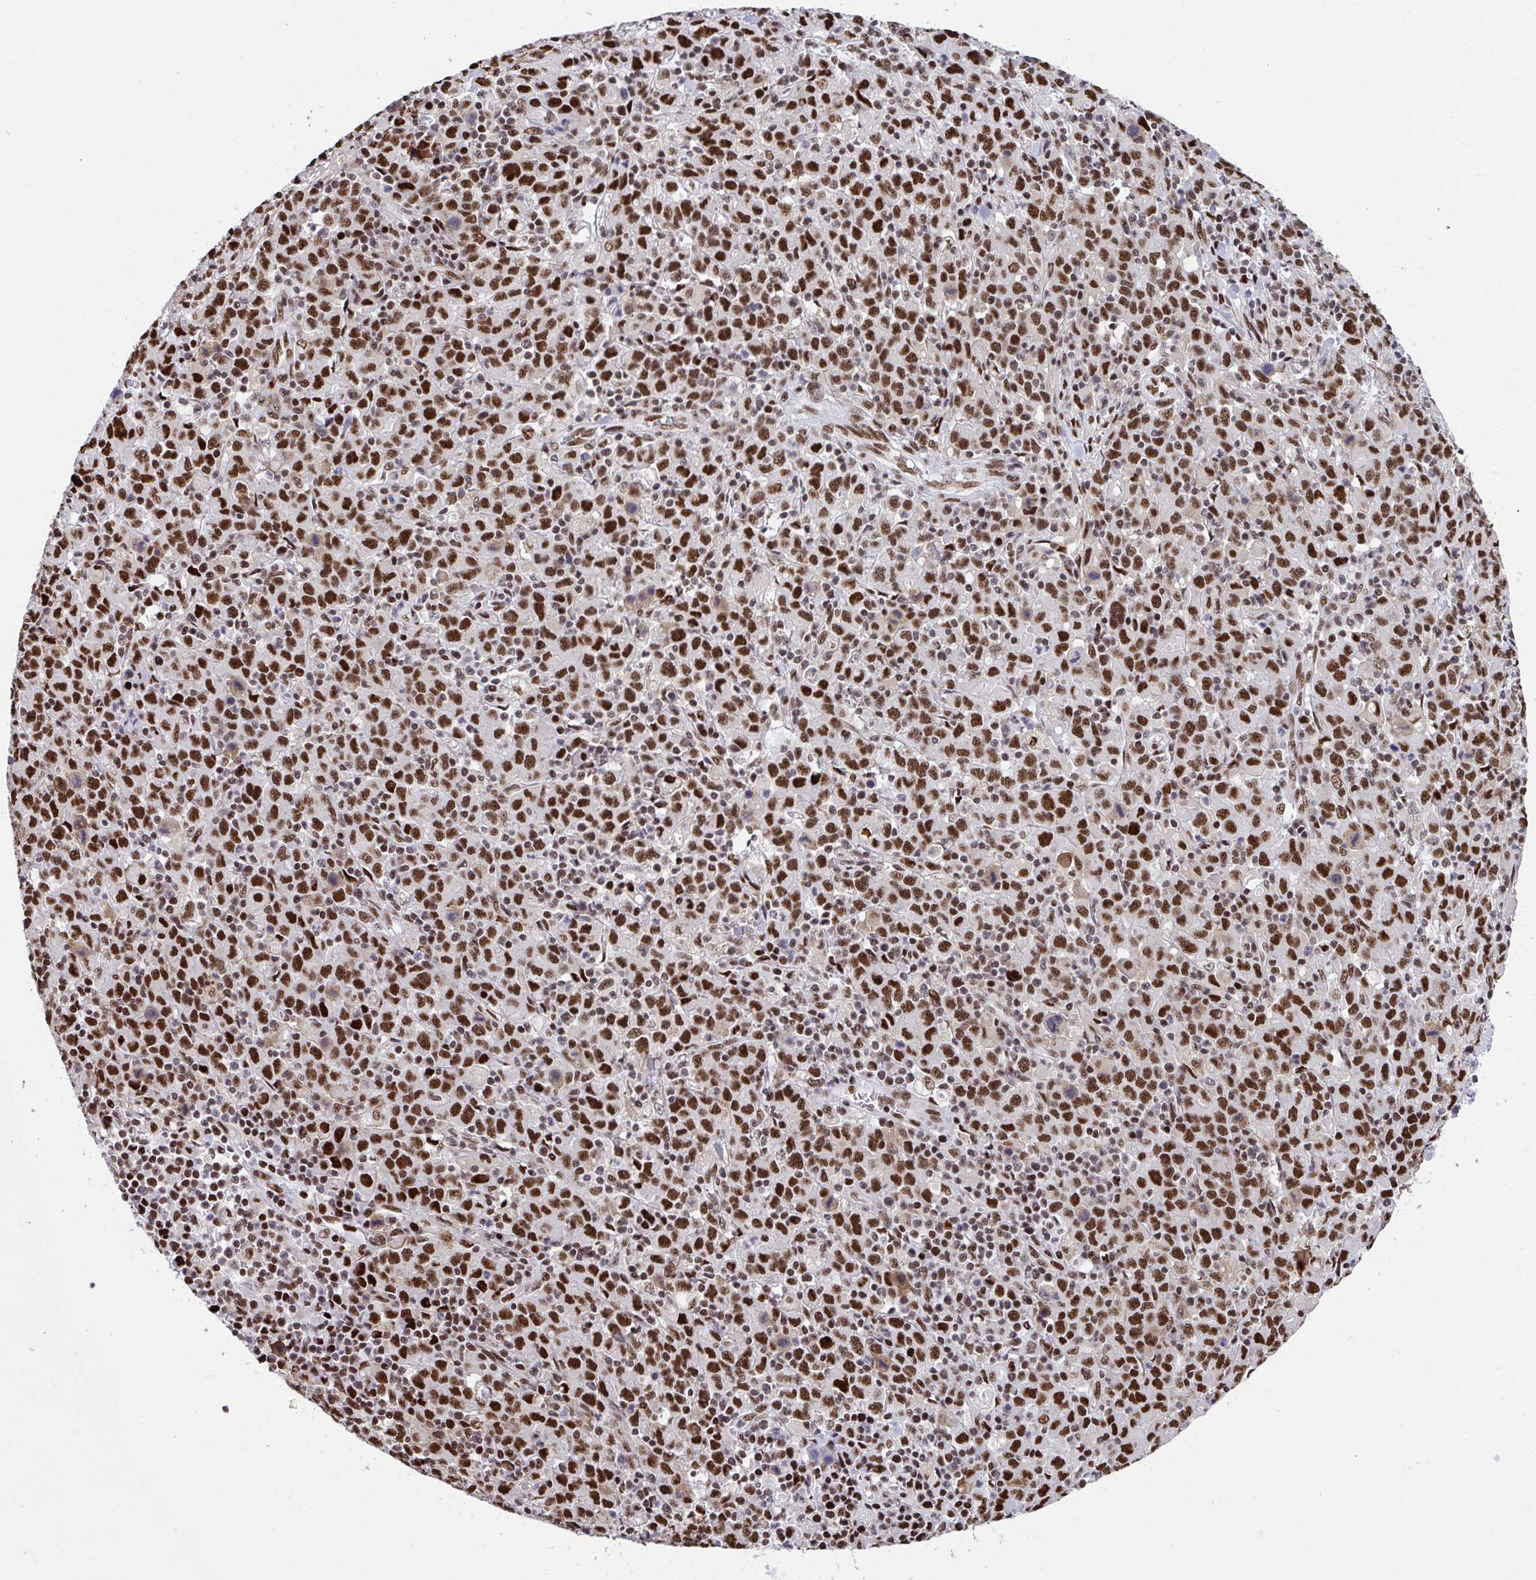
{"staining": {"intensity": "strong", "quantity": ">75%", "location": "nuclear"}, "tissue": "stomach cancer", "cell_type": "Tumor cells", "image_type": "cancer", "snomed": [{"axis": "morphology", "description": "Adenocarcinoma, NOS"}, {"axis": "topography", "description": "Stomach, upper"}], "caption": "Strong nuclear protein positivity is appreciated in approximately >75% of tumor cells in stomach cancer (adenocarcinoma).", "gene": "SLC35C2", "patient": {"sex": "male", "age": 69}}